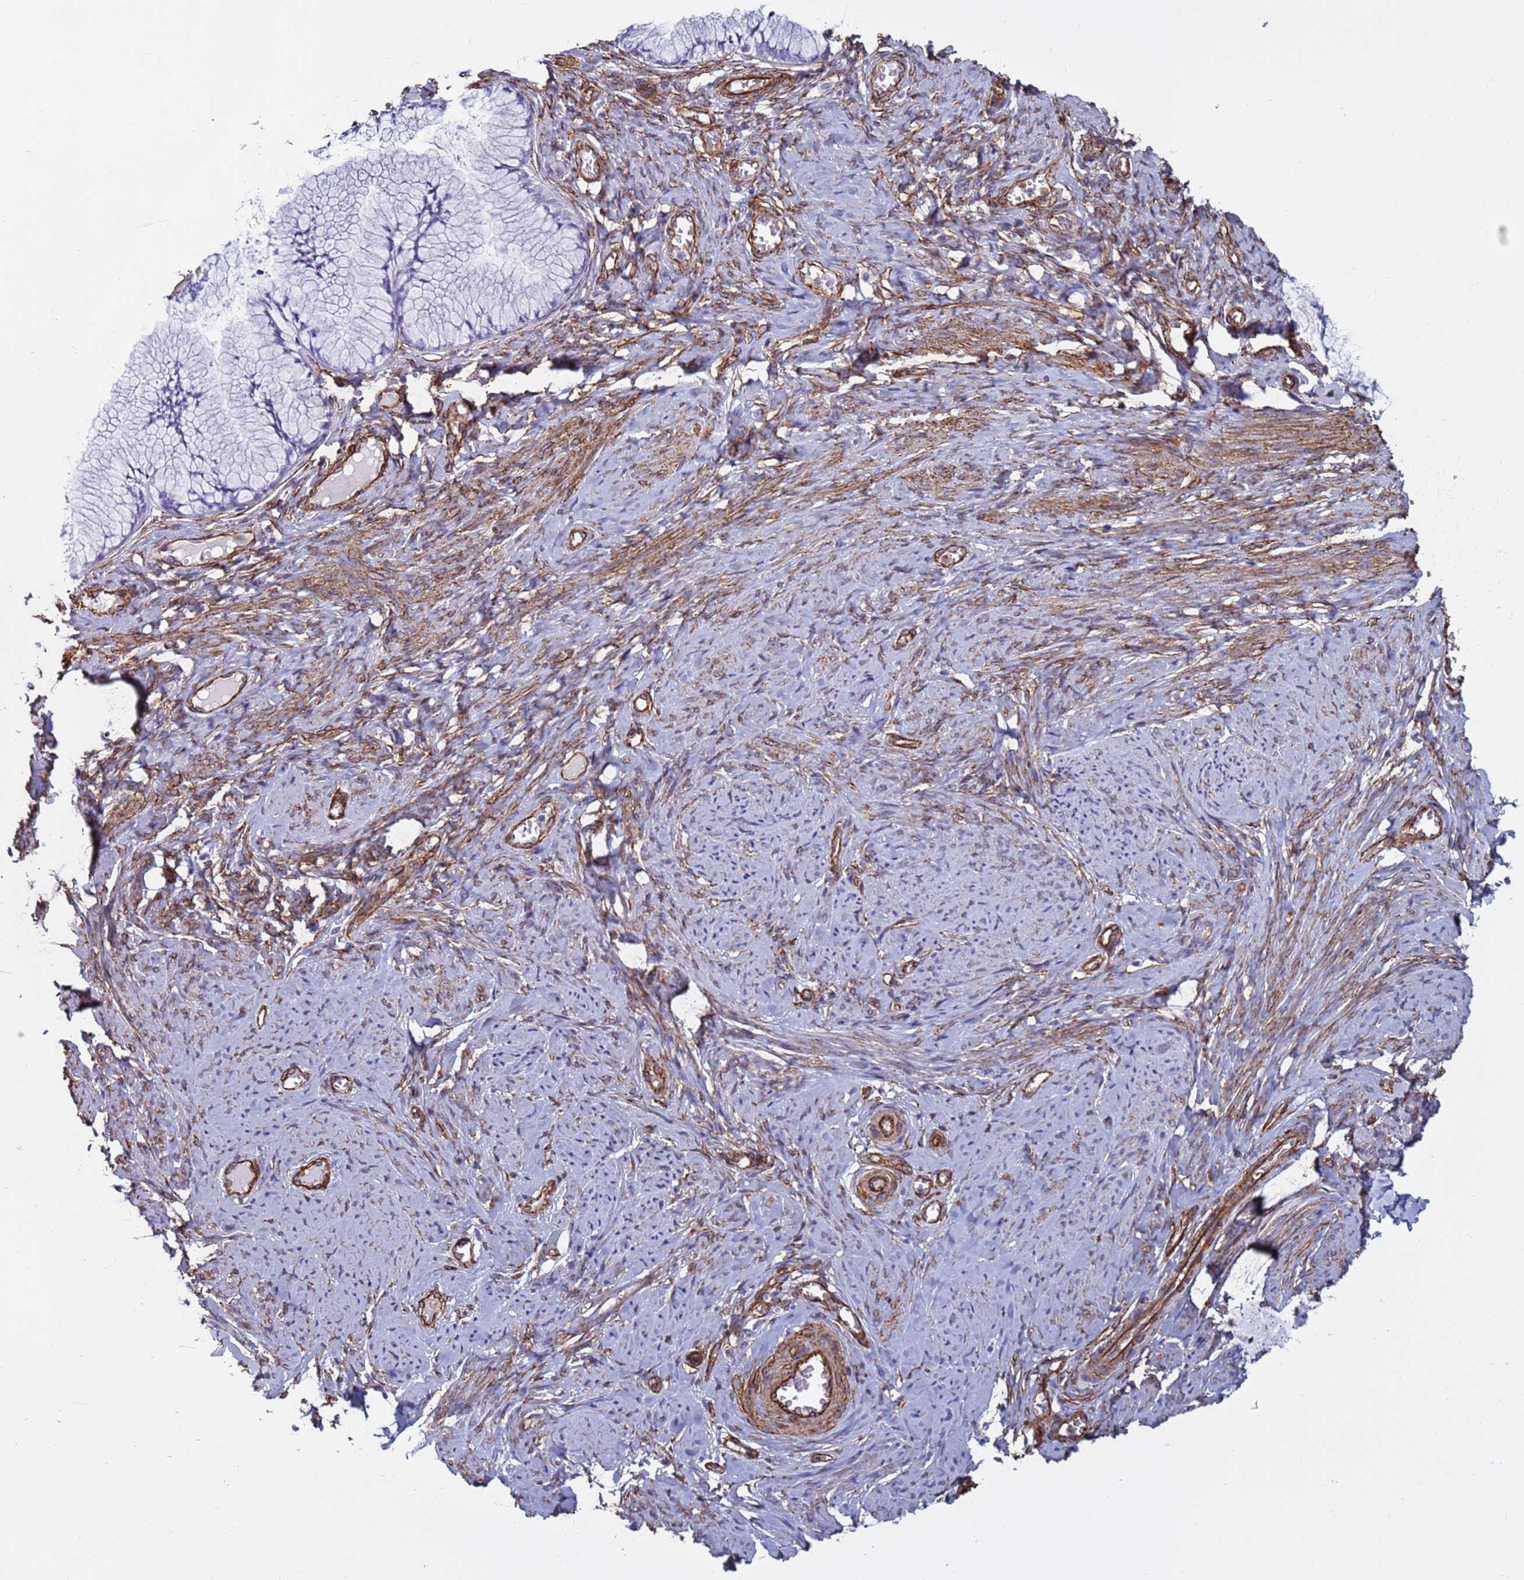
{"staining": {"intensity": "negative", "quantity": "none", "location": "none"}, "tissue": "cervix", "cell_type": "Glandular cells", "image_type": "normal", "snomed": [{"axis": "morphology", "description": "Normal tissue, NOS"}, {"axis": "topography", "description": "Cervix"}], "caption": "An IHC histopathology image of normal cervix is shown. There is no staining in glandular cells of cervix. (DAB (3,3'-diaminobenzidine) immunohistochemistry with hematoxylin counter stain).", "gene": "GASK1A", "patient": {"sex": "female", "age": 42}}